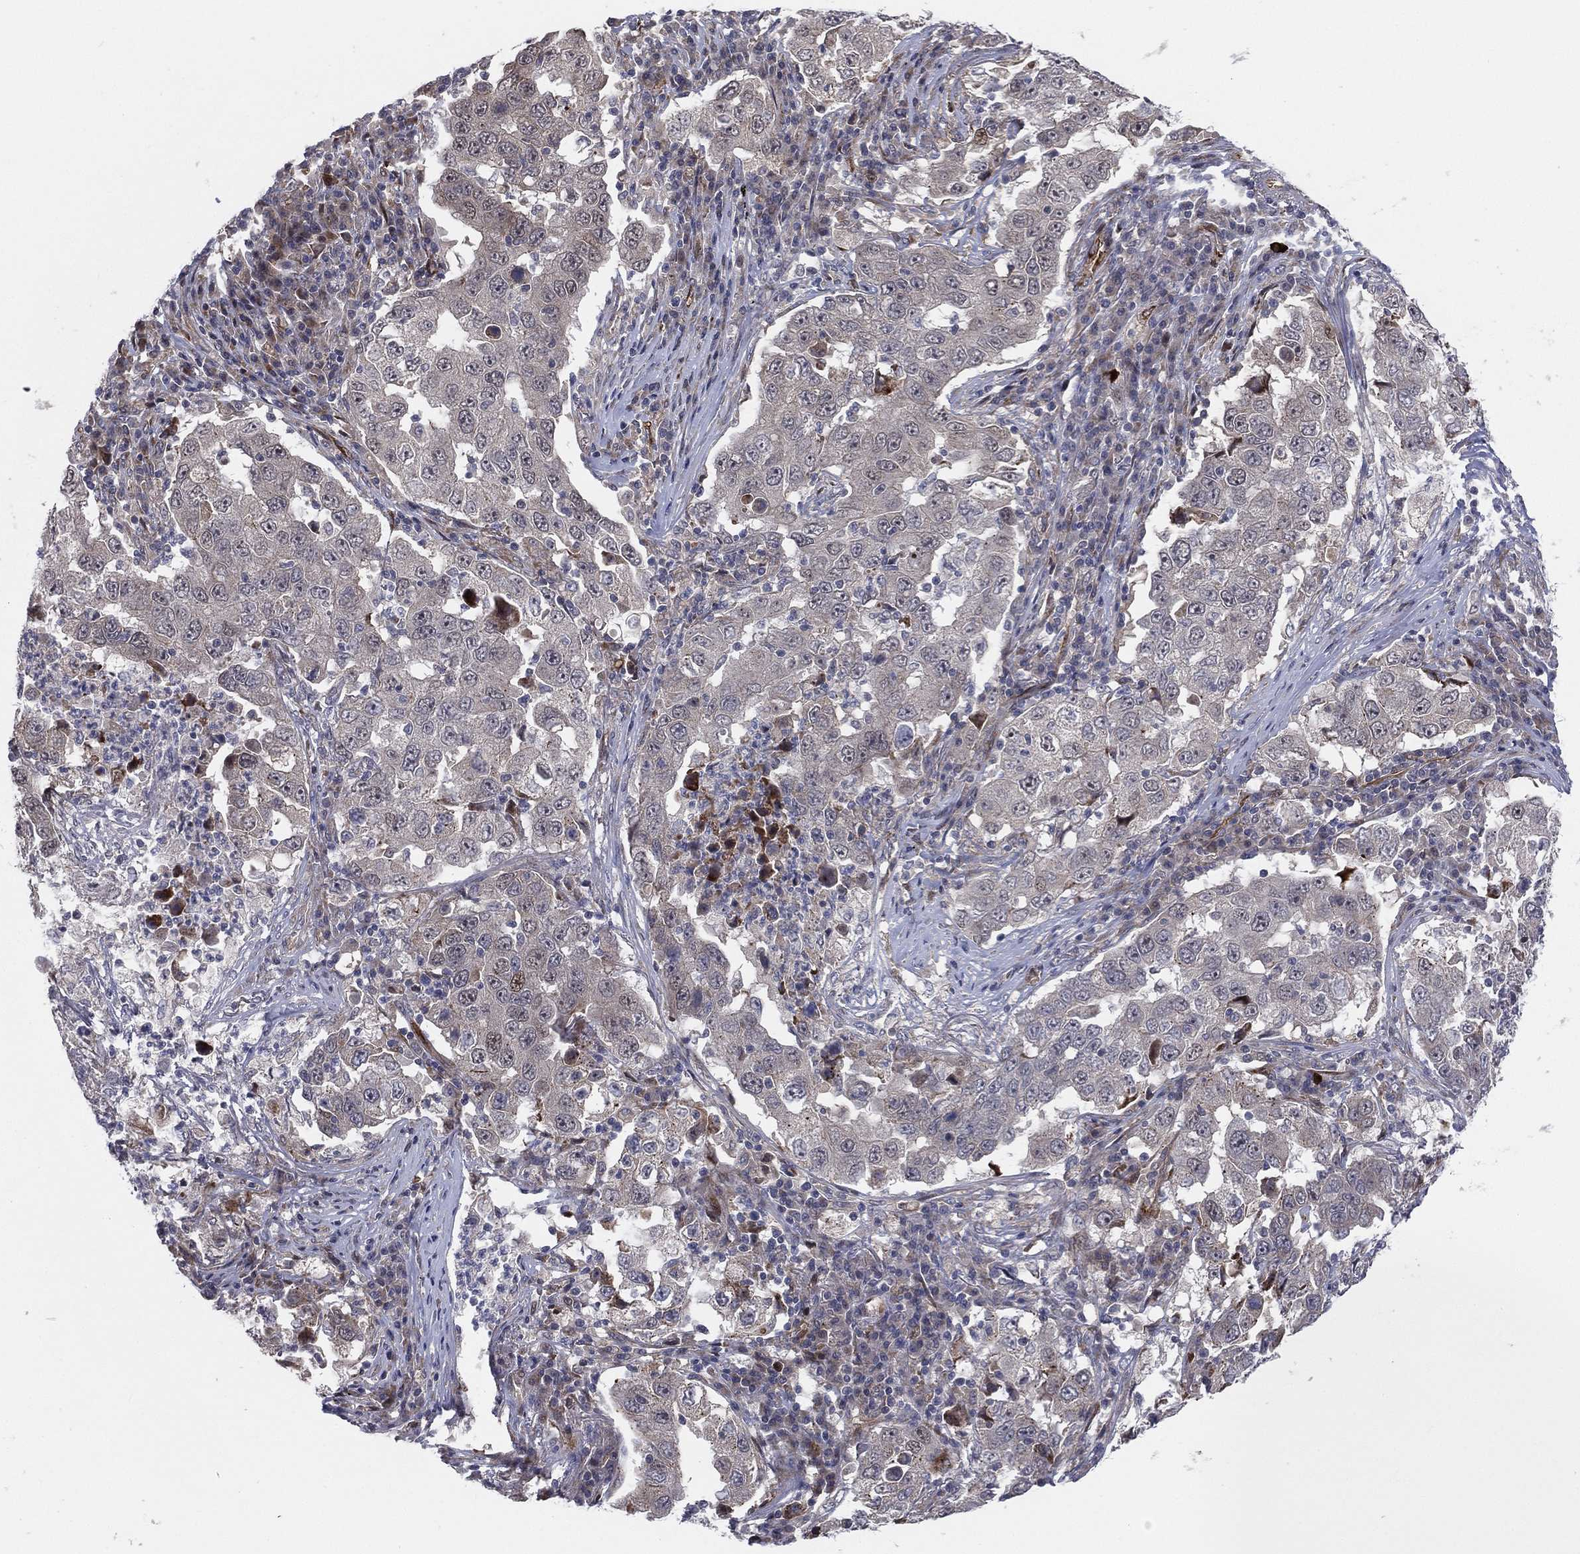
{"staining": {"intensity": "weak", "quantity": "25%-75%", "location": "cytoplasmic/membranous"}, "tissue": "lung cancer", "cell_type": "Tumor cells", "image_type": "cancer", "snomed": [{"axis": "morphology", "description": "Adenocarcinoma, NOS"}, {"axis": "topography", "description": "Lung"}], "caption": "Lung cancer (adenocarcinoma) was stained to show a protein in brown. There is low levels of weak cytoplasmic/membranous expression in approximately 25%-75% of tumor cells.", "gene": "UTP14A", "patient": {"sex": "male", "age": 73}}